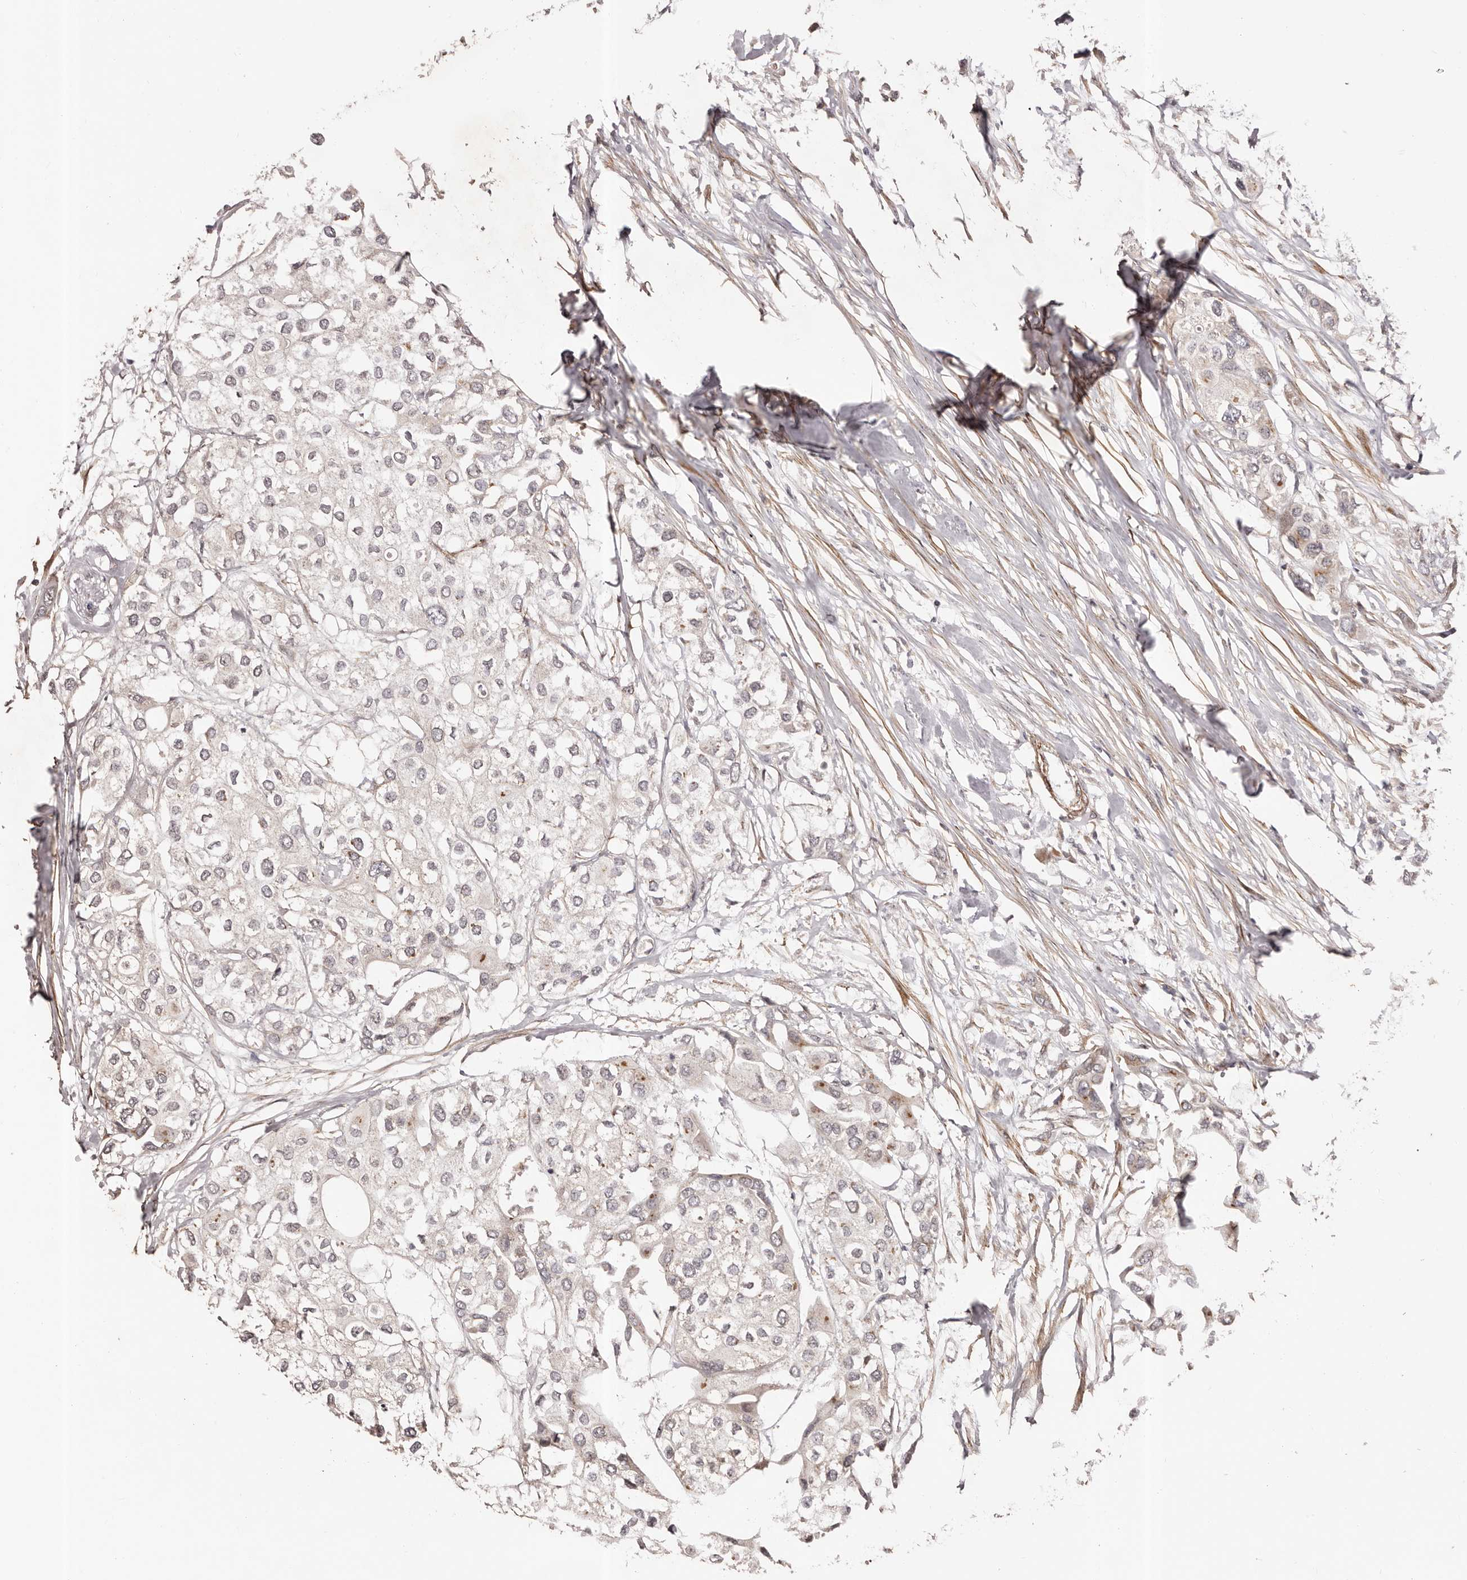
{"staining": {"intensity": "negative", "quantity": "none", "location": "none"}, "tissue": "urothelial cancer", "cell_type": "Tumor cells", "image_type": "cancer", "snomed": [{"axis": "morphology", "description": "Urothelial carcinoma, High grade"}, {"axis": "topography", "description": "Urinary bladder"}], "caption": "Immunohistochemical staining of human urothelial carcinoma (high-grade) reveals no significant staining in tumor cells. The staining is performed using DAB brown chromogen with nuclei counter-stained in using hematoxylin.", "gene": "MICAL2", "patient": {"sex": "male", "age": 64}}